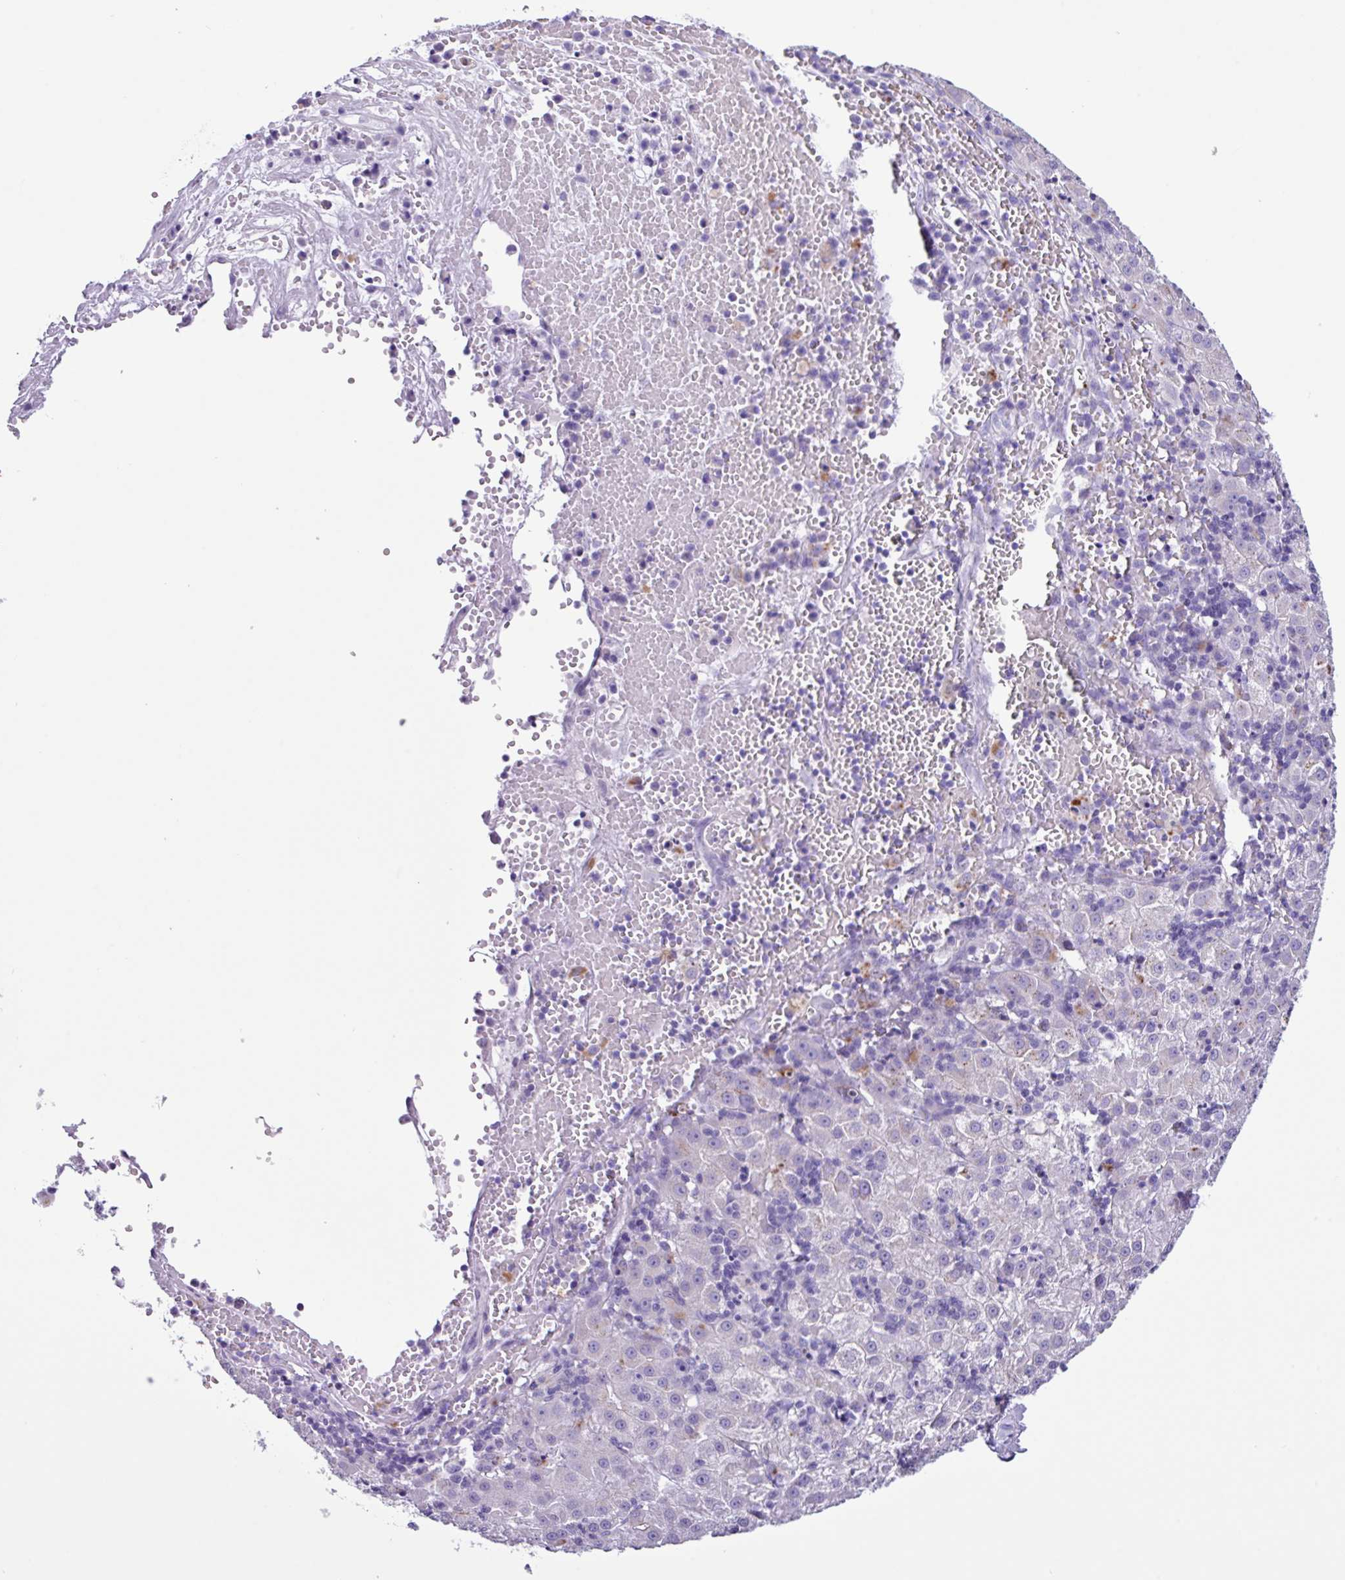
{"staining": {"intensity": "negative", "quantity": "none", "location": "none"}, "tissue": "liver cancer", "cell_type": "Tumor cells", "image_type": "cancer", "snomed": [{"axis": "morphology", "description": "Carcinoma, Hepatocellular, NOS"}, {"axis": "topography", "description": "Liver"}], "caption": "Immunohistochemistry image of human liver hepatocellular carcinoma stained for a protein (brown), which demonstrates no positivity in tumor cells.", "gene": "AGO3", "patient": {"sex": "male", "age": 76}}